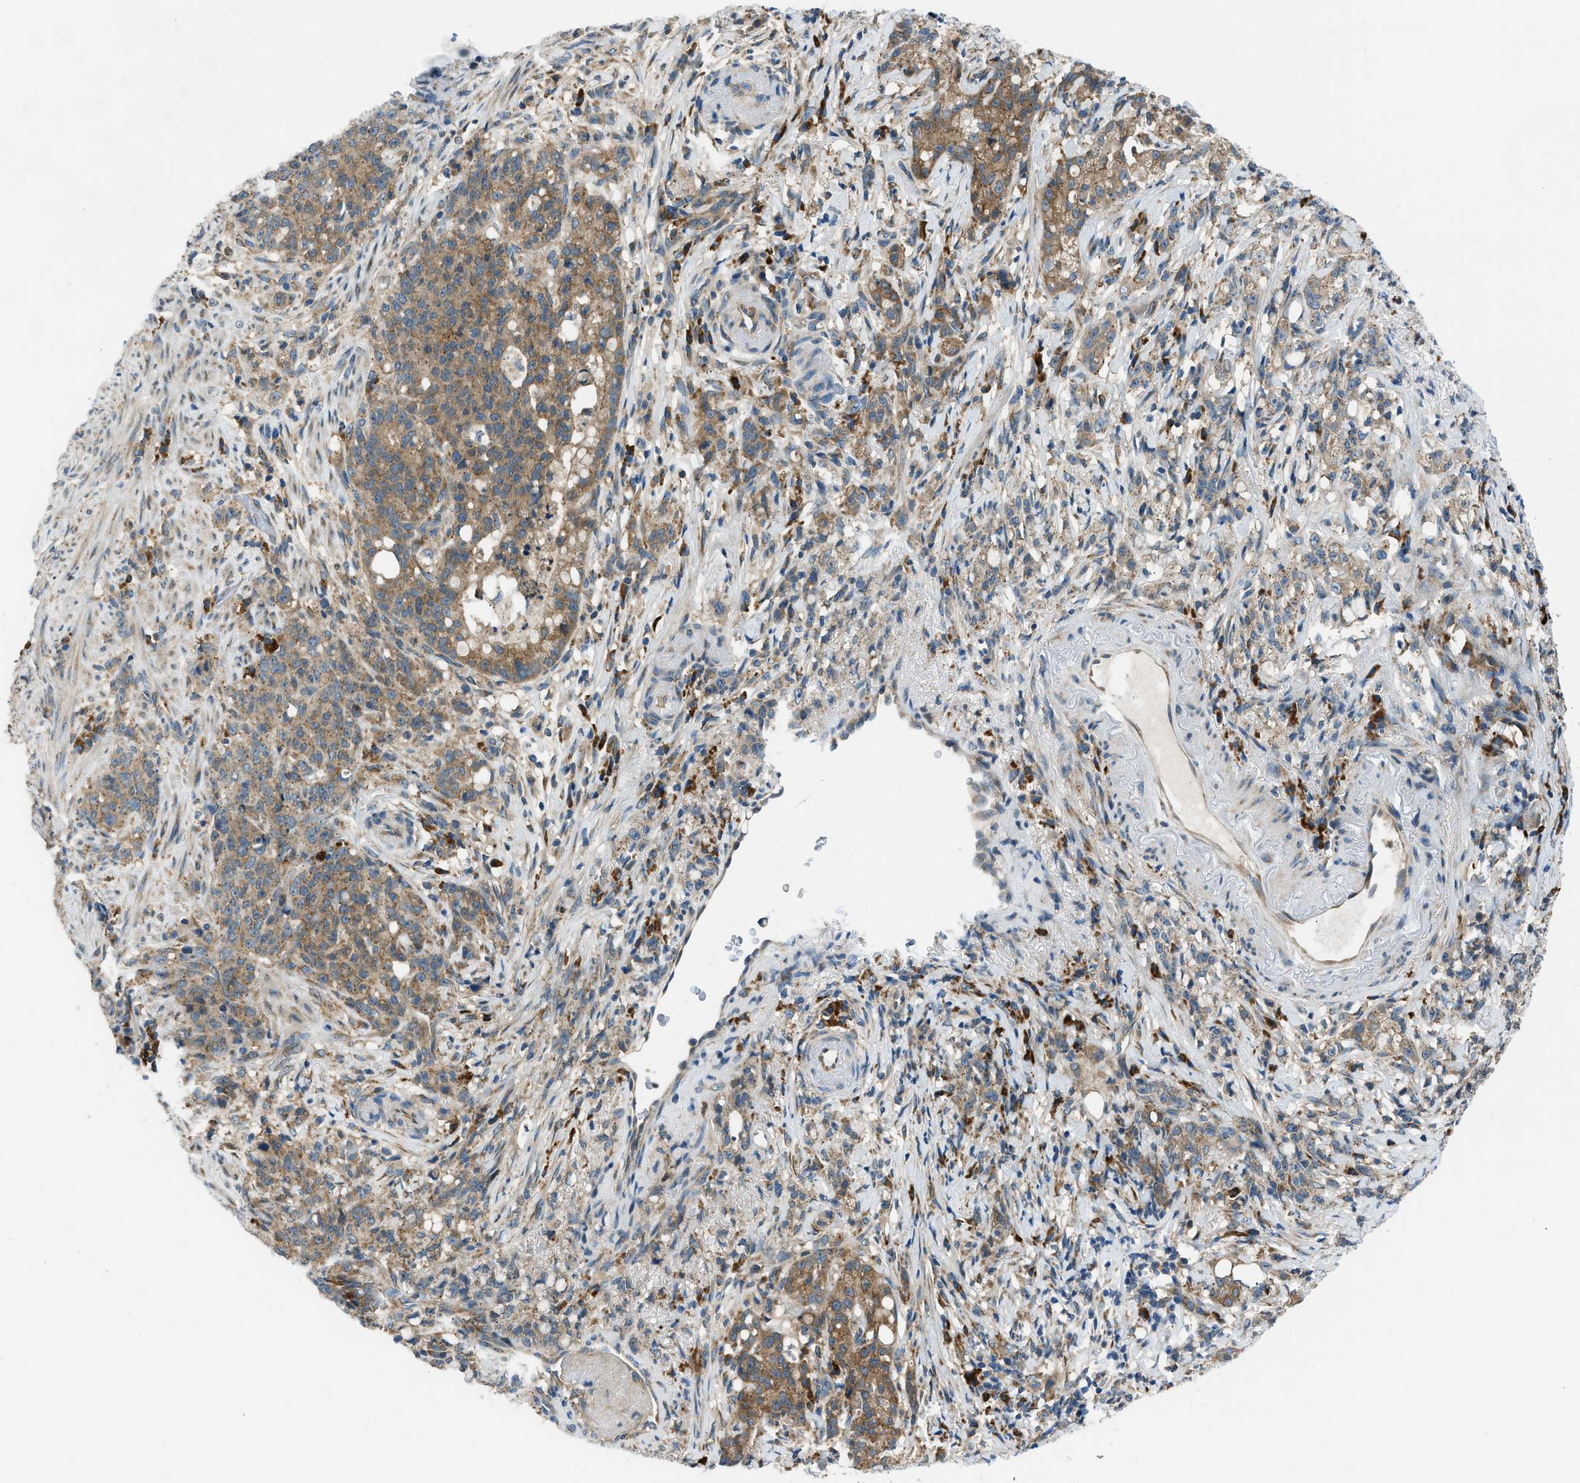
{"staining": {"intensity": "moderate", "quantity": ">75%", "location": "cytoplasmic/membranous"}, "tissue": "stomach cancer", "cell_type": "Tumor cells", "image_type": "cancer", "snomed": [{"axis": "morphology", "description": "Adenocarcinoma, NOS"}, {"axis": "topography", "description": "Stomach, lower"}], "caption": "Tumor cells display medium levels of moderate cytoplasmic/membranous positivity in about >75% of cells in stomach cancer. The staining is performed using DAB (3,3'-diaminobenzidine) brown chromogen to label protein expression. The nuclei are counter-stained blue using hematoxylin.", "gene": "EDARADD", "patient": {"sex": "male", "age": 88}}